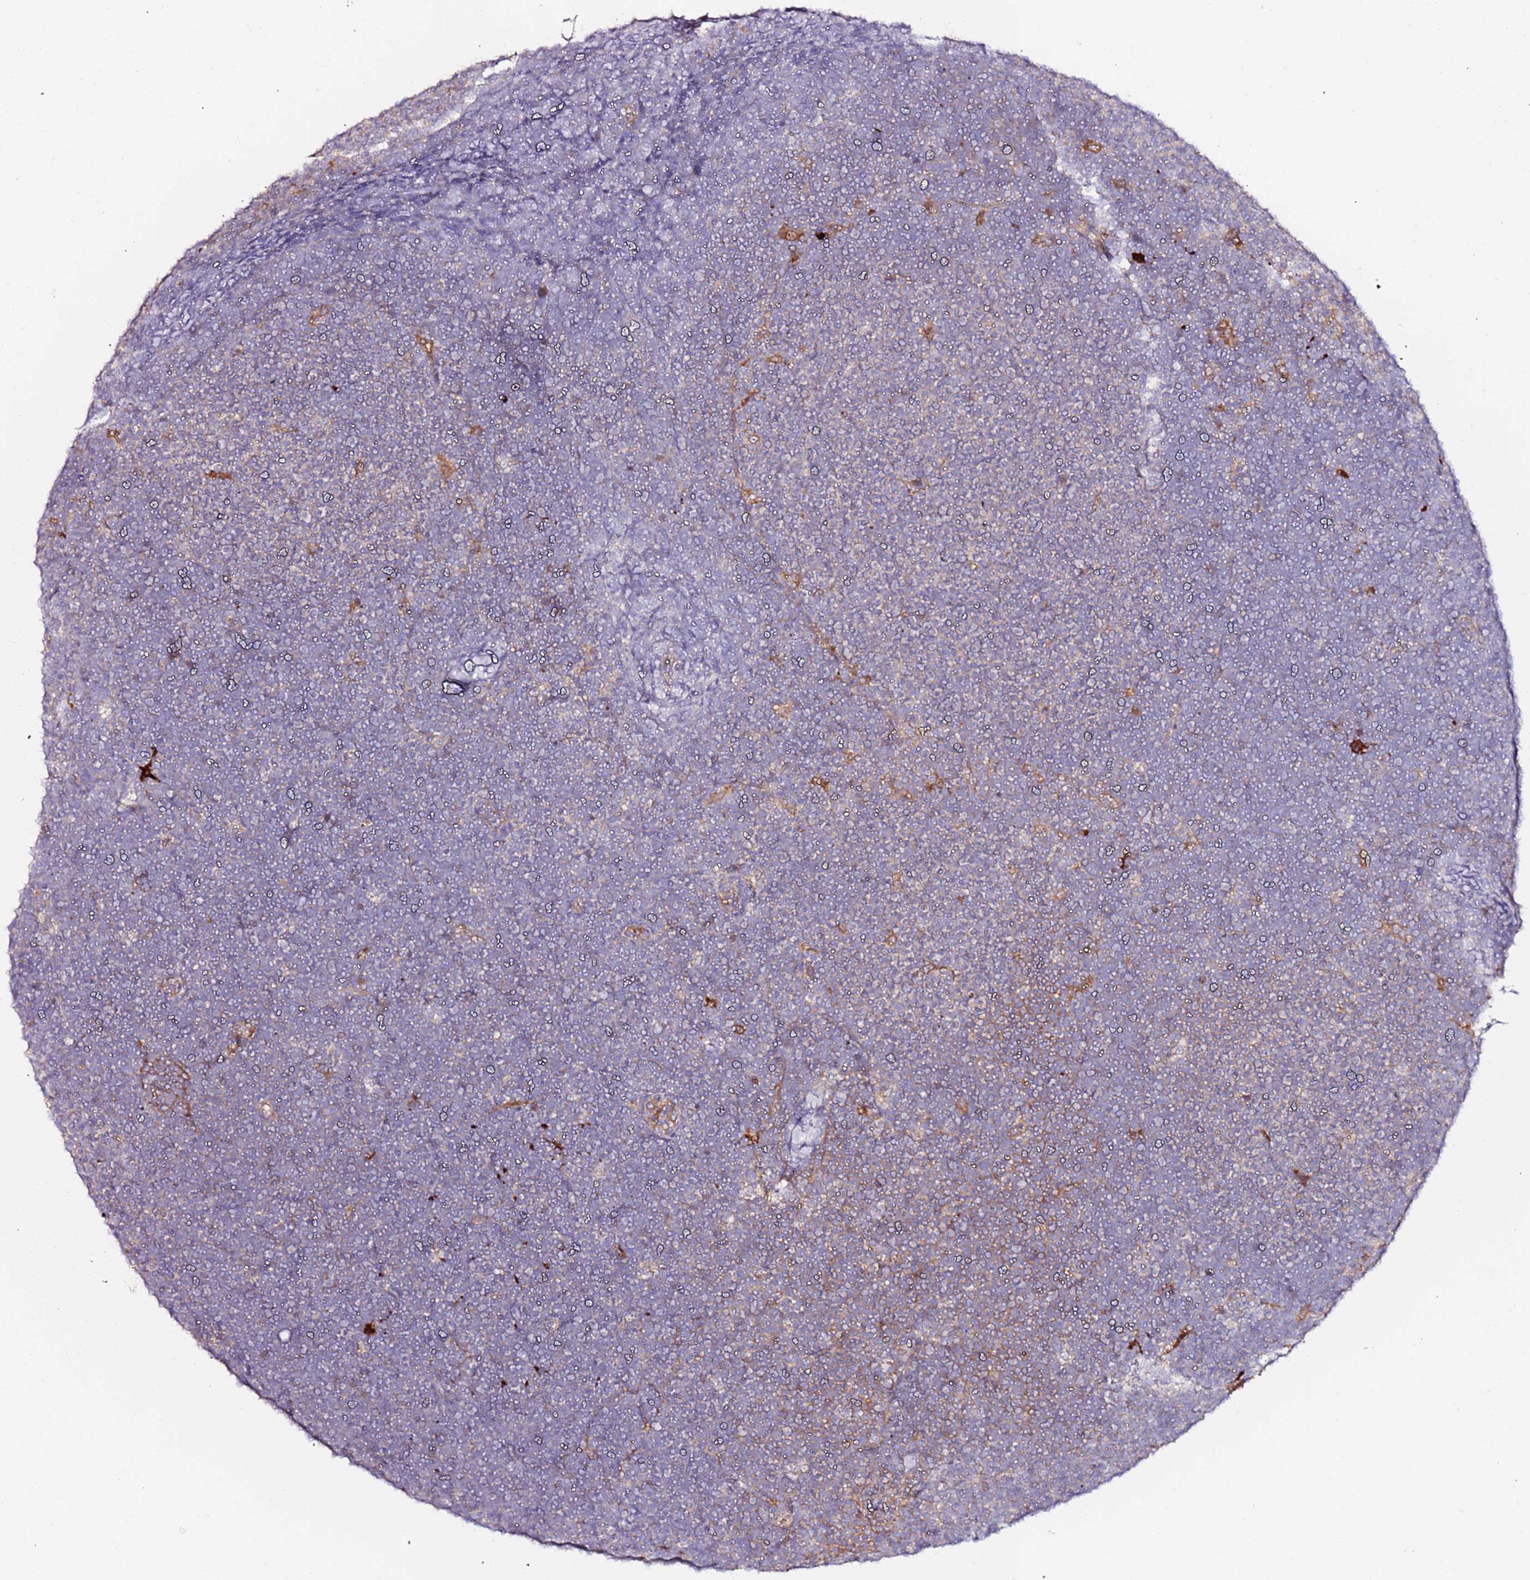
{"staining": {"intensity": "moderate", "quantity": "<25%", "location": "cytoplasmic/membranous"}, "tissue": "lymphoma", "cell_type": "Tumor cells", "image_type": "cancer", "snomed": [{"axis": "morphology", "description": "Malignant lymphoma, non-Hodgkin's type, High grade"}, {"axis": "topography", "description": "Lymph node"}], "caption": "This is an image of immunohistochemistry staining of lymphoma, which shows moderate positivity in the cytoplasmic/membranous of tumor cells.", "gene": "FLVCR1", "patient": {"sex": "male", "age": 13}}